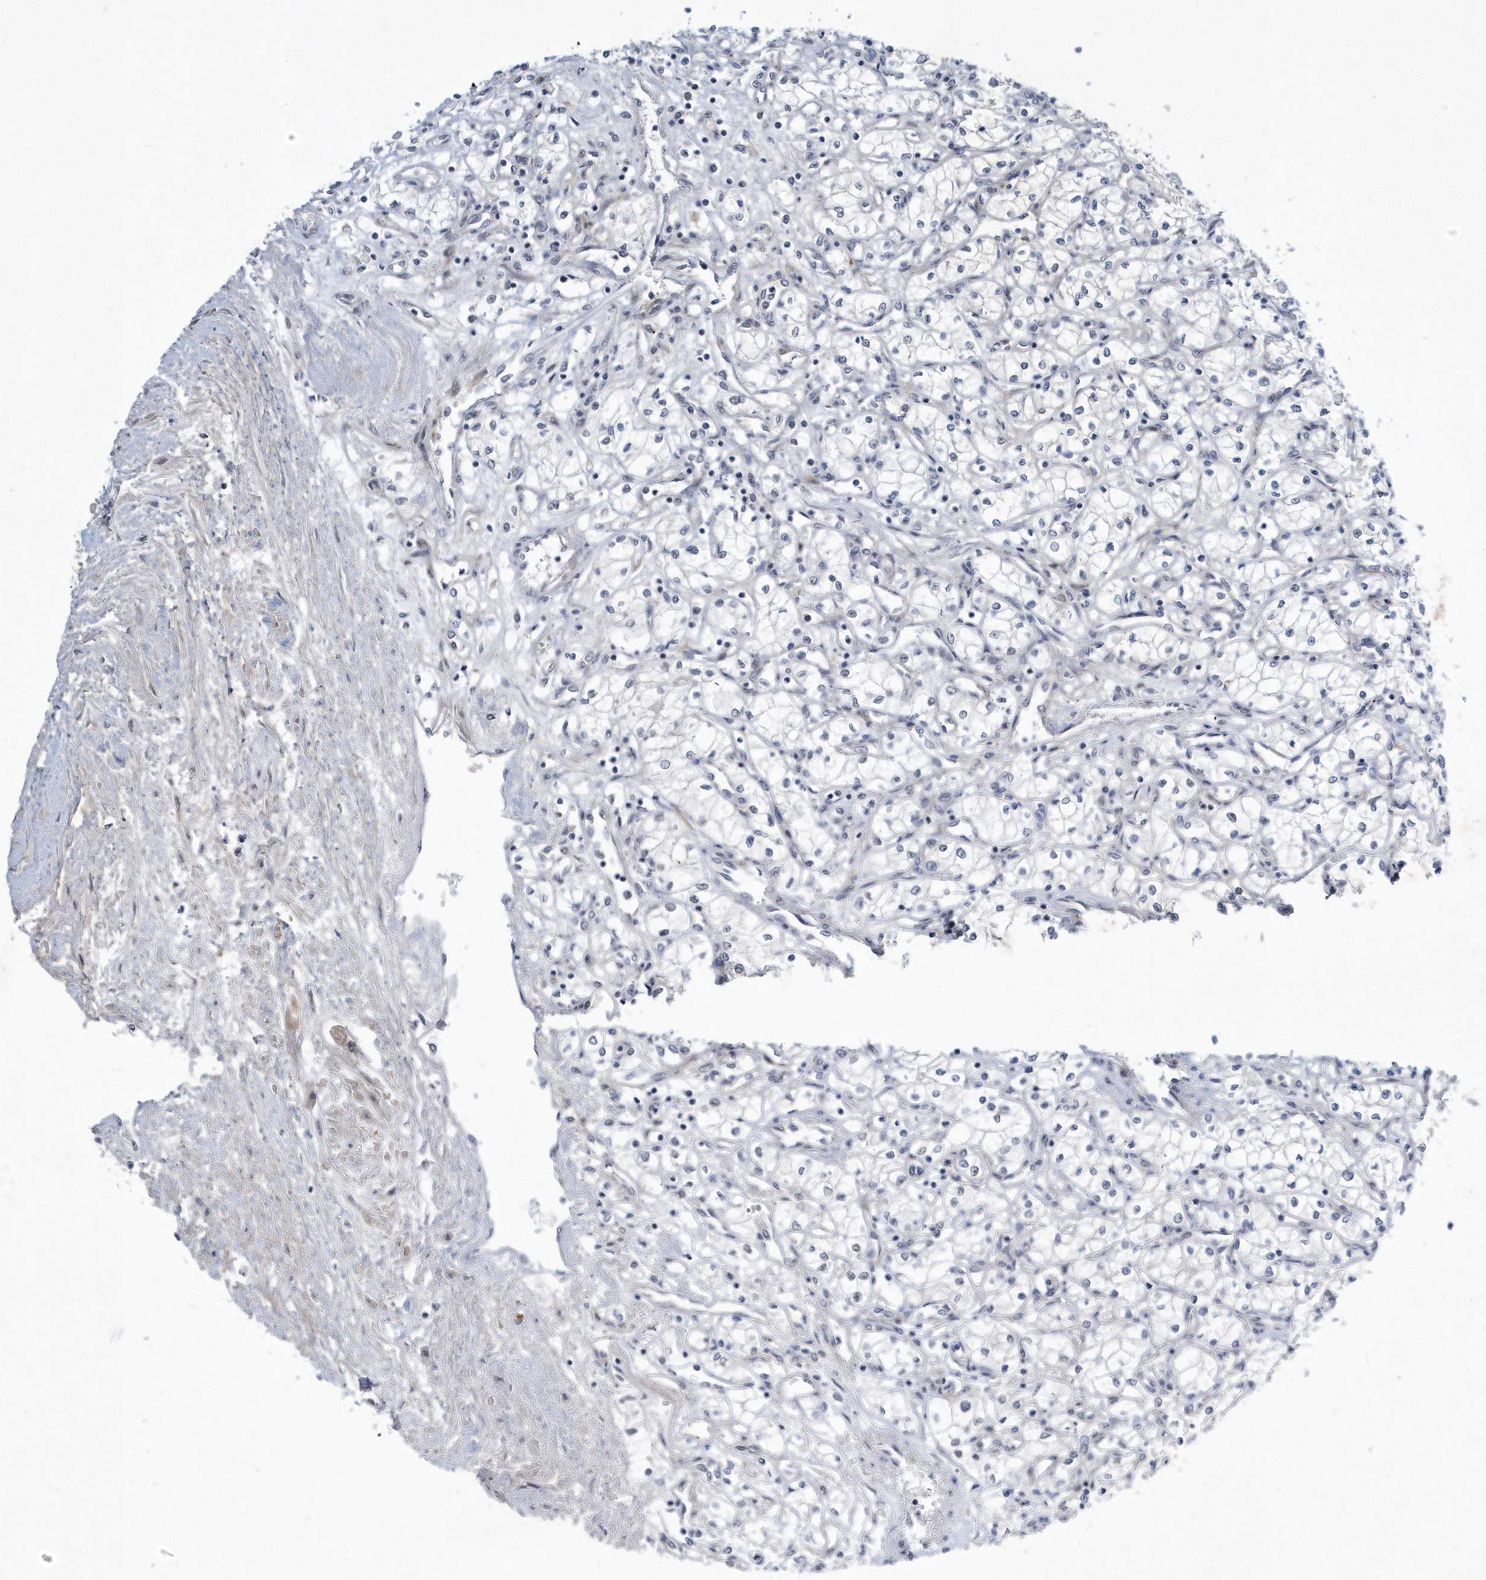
{"staining": {"intensity": "negative", "quantity": "none", "location": "none"}, "tissue": "renal cancer", "cell_type": "Tumor cells", "image_type": "cancer", "snomed": [{"axis": "morphology", "description": "Adenocarcinoma, NOS"}, {"axis": "topography", "description": "Kidney"}], "caption": "This is an IHC image of human renal cancer. There is no expression in tumor cells.", "gene": "FAM217A", "patient": {"sex": "male", "age": 59}}